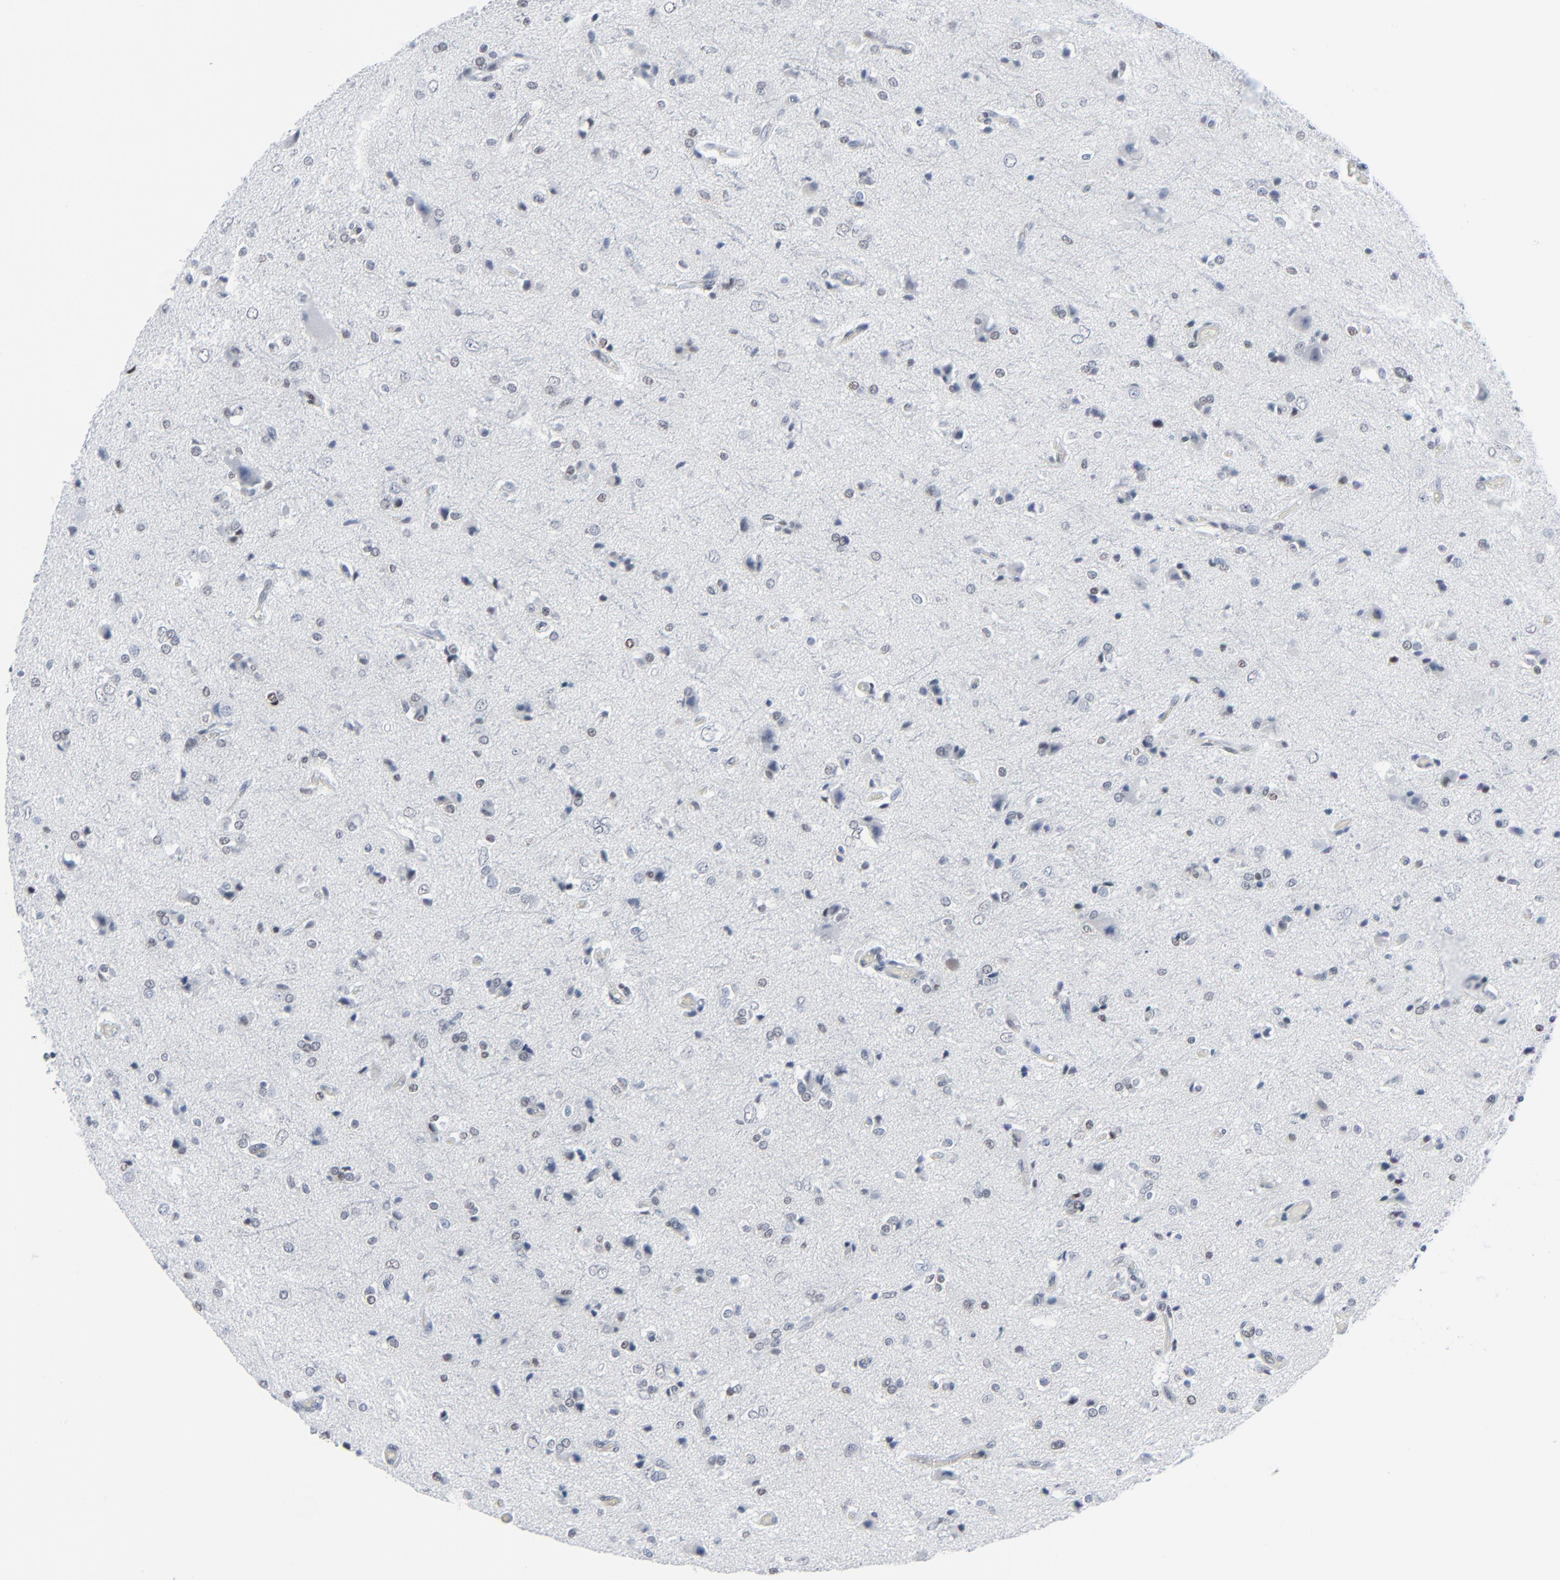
{"staining": {"intensity": "weak", "quantity": "<25%", "location": "nuclear"}, "tissue": "glioma", "cell_type": "Tumor cells", "image_type": "cancer", "snomed": [{"axis": "morphology", "description": "Glioma, malignant, High grade"}, {"axis": "topography", "description": "Brain"}], "caption": "Tumor cells are negative for brown protein staining in malignant glioma (high-grade). The staining was performed using DAB (3,3'-diaminobenzidine) to visualize the protein expression in brown, while the nuclei were stained in blue with hematoxylin (Magnification: 20x).", "gene": "SIRT1", "patient": {"sex": "male", "age": 47}}